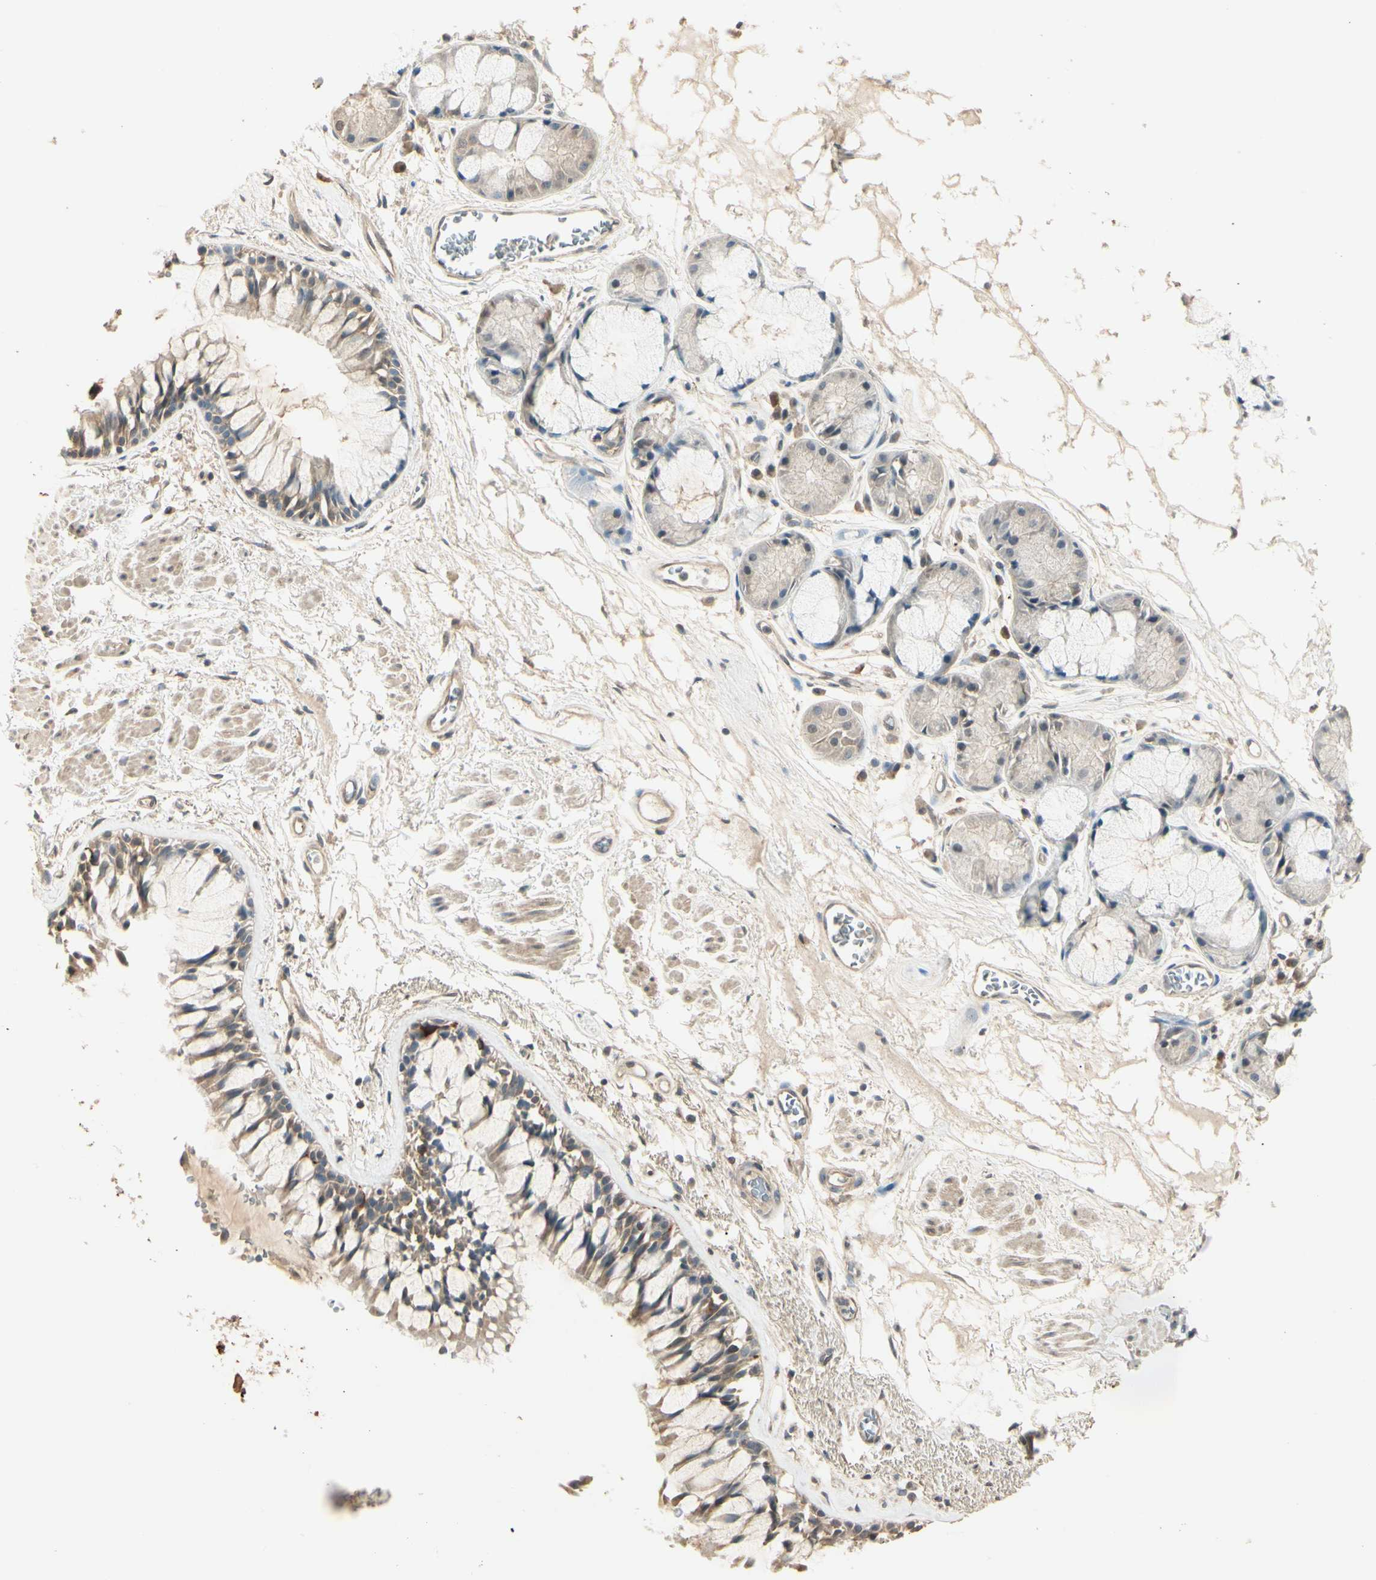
{"staining": {"intensity": "weak", "quantity": ">75%", "location": "cytoplasmic/membranous"}, "tissue": "bronchus", "cell_type": "Respiratory epithelial cells", "image_type": "normal", "snomed": [{"axis": "morphology", "description": "Normal tissue, NOS"}, {"axis": "topography", "description": "Bronchus"}], "caption": "High-power microscopy captured an IHC photomicrograph of benign bronchus, revealing weak cytoplasmic/membranous staining in approximately >75% of respiratory epithelial cells. The staining is performed using DAB (3,3'-diaminobenzidine) brown chromogen to label protein expression. The nuclei are counter-stained blue using hematoxylin.", "gene": "SGCA", "patient": {"sex": "male", "age": 66}}